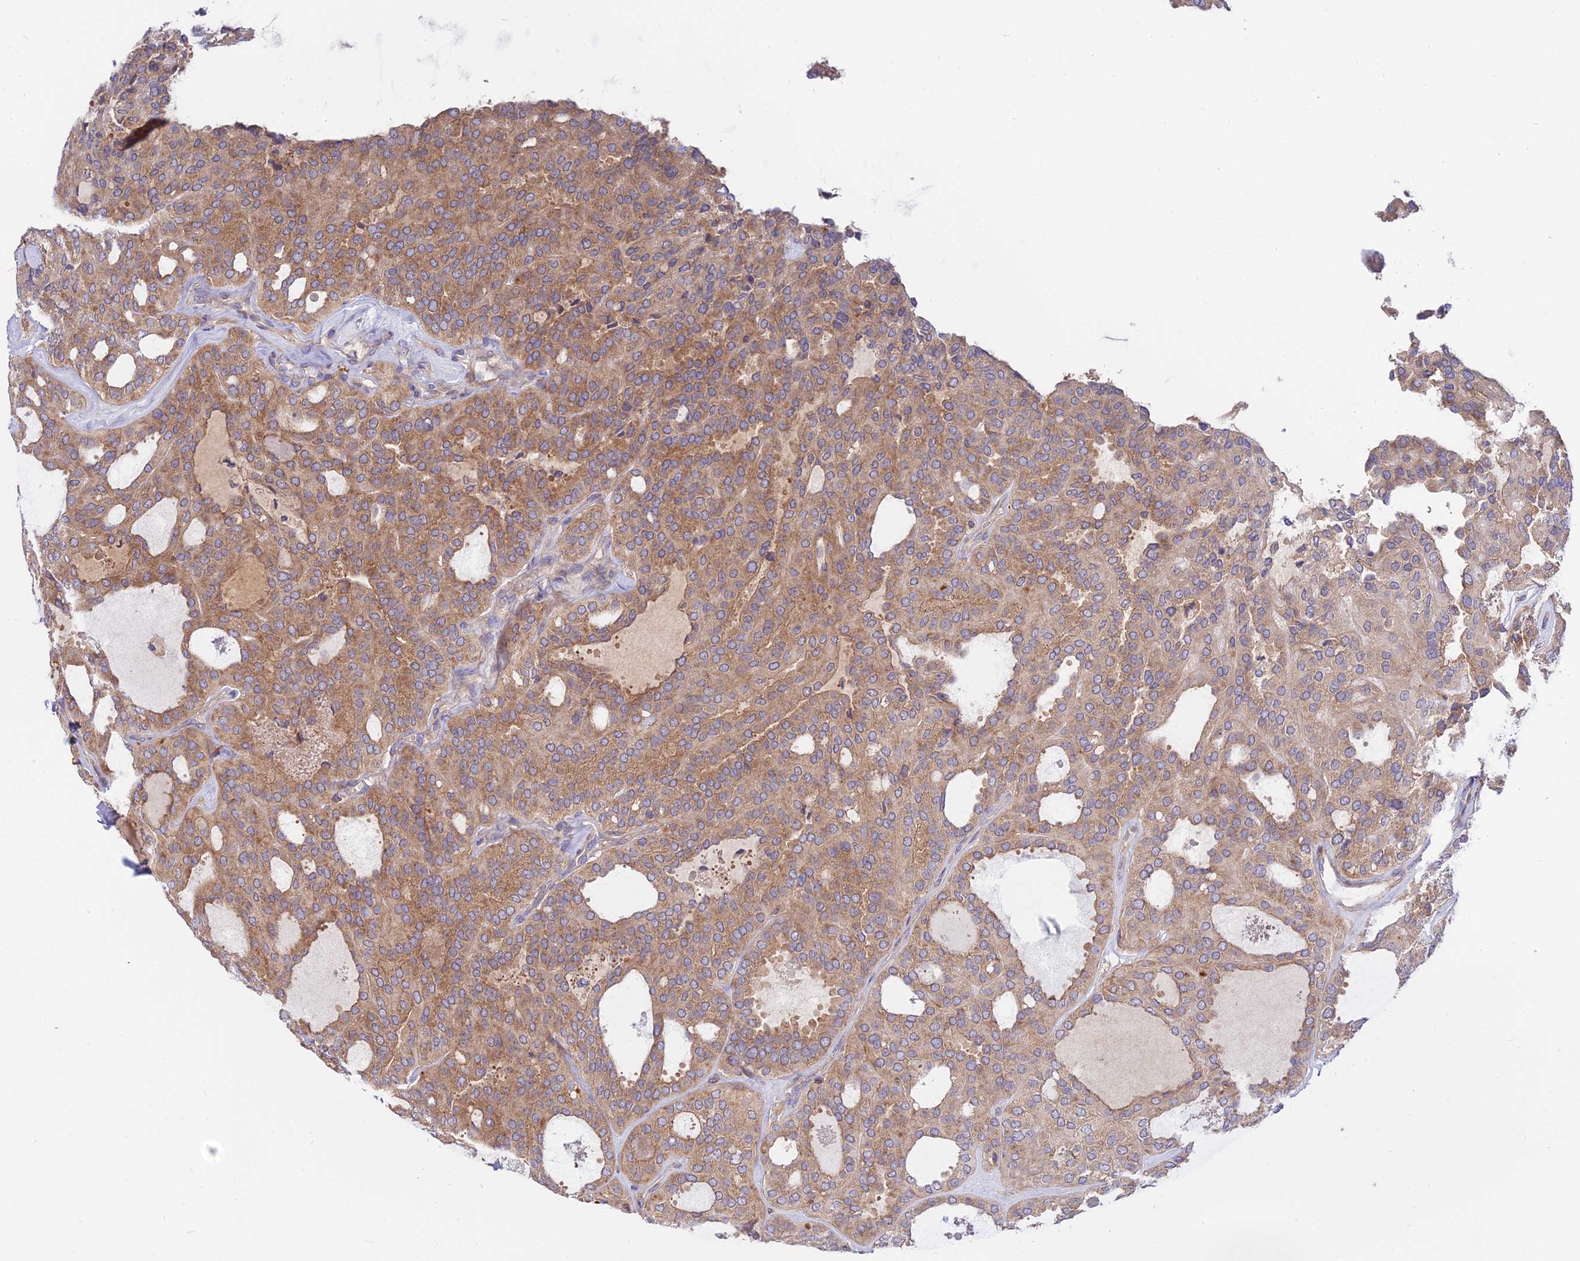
{"staining": {"intensity": "moderate", "quantity": ">75%", "location": "cytoplasmic/membranous"}, "tissue": "thyroid cancer", "cell_type": "Tumor cells", "image_type": "cancer", "snomed": [{"axis": "morphology", "description": "Follicular adenoma carcinoma, NOS"}, {"axis": "topography", "description": "Thyroid gland"}], "caption": "There is medium levels of moderate cytoplasmic/membranous positivity in tumor cells of thyroid follicular adenoma carcinoma, as demonstrated by immunohistochemical staining (brown color).", "gene": "PYM1", "patient": {"sex": "male", "age": 75}}